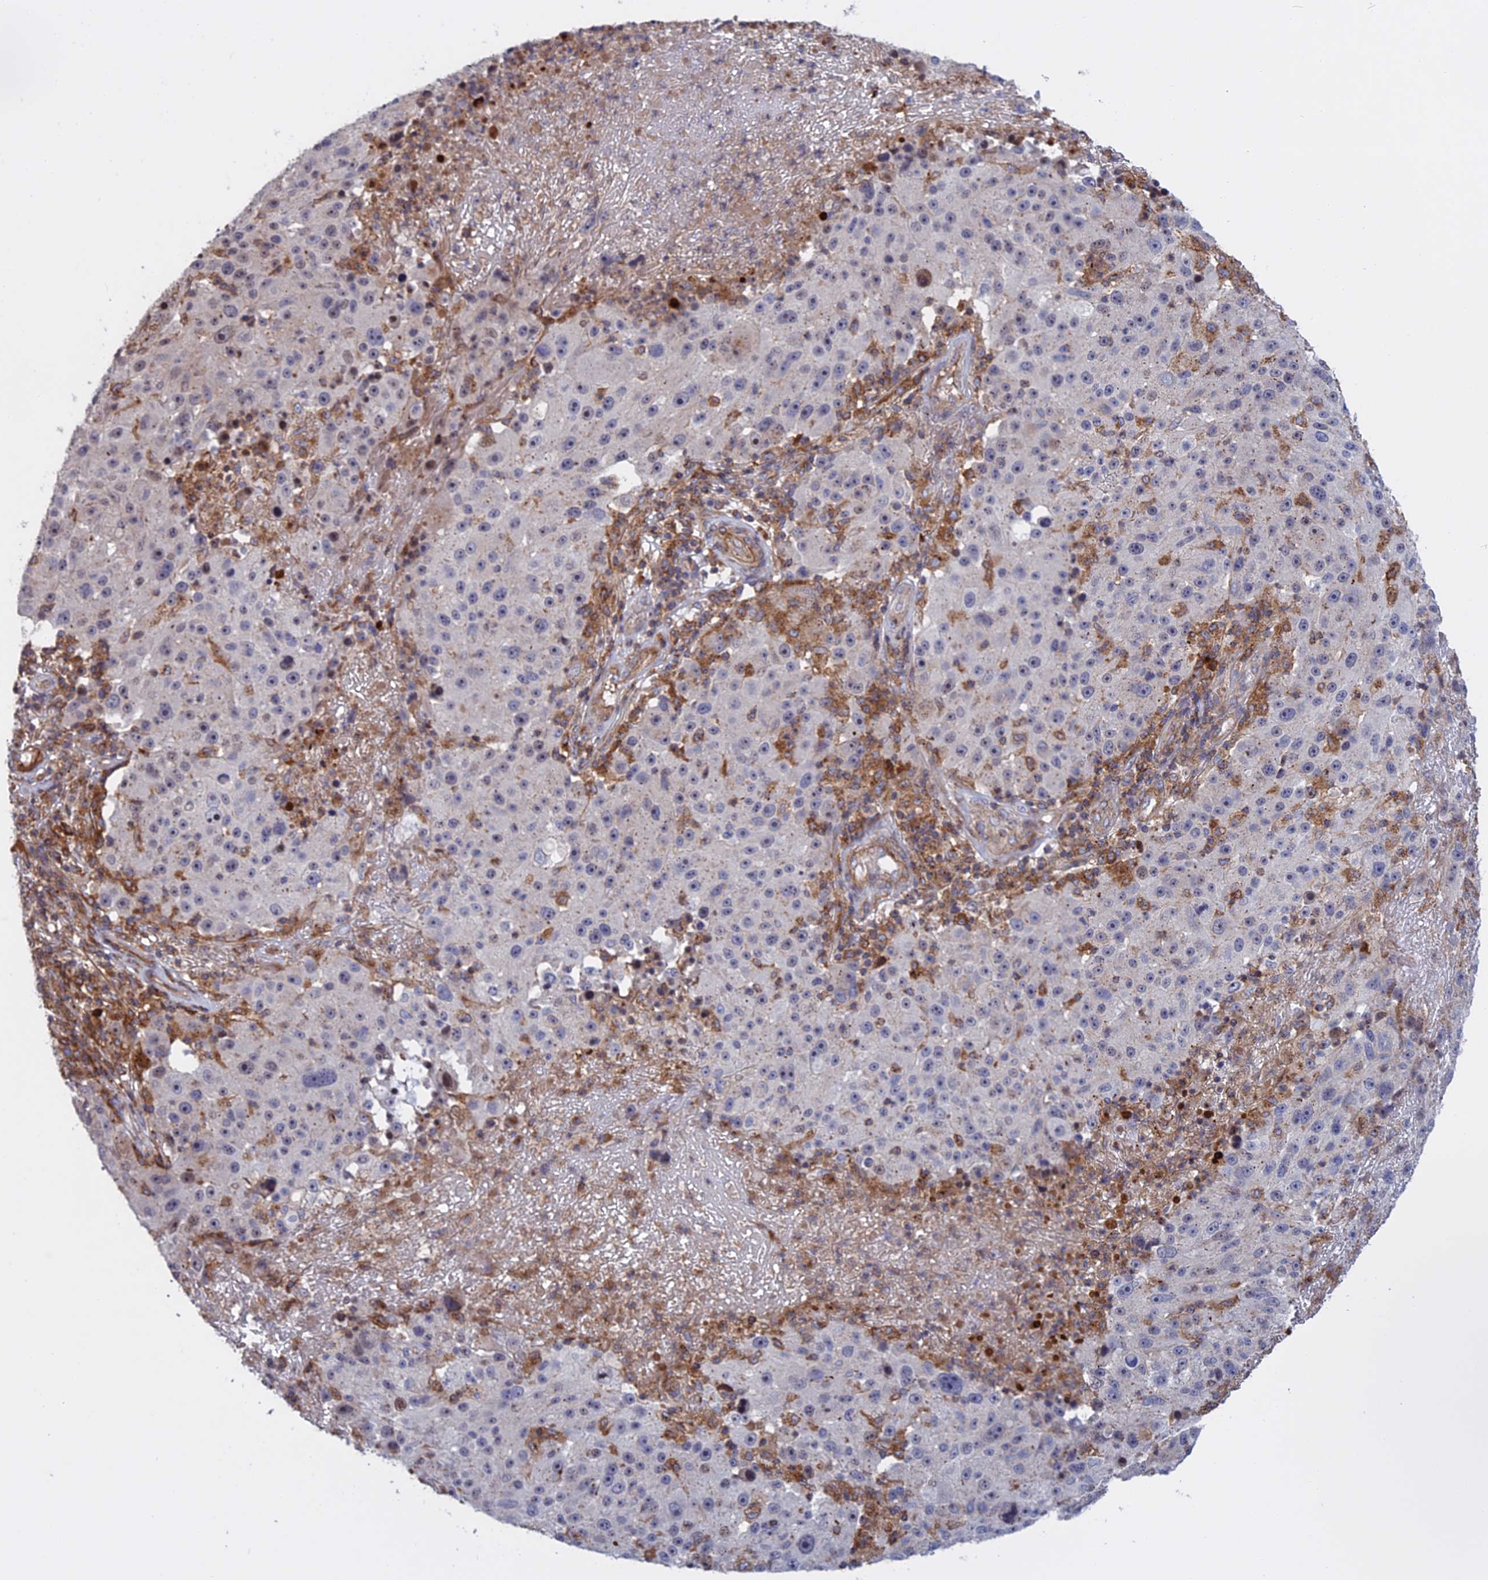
{"staining": {"intensity": "negative", "quantity": "none", "location": "none"}, "tissue": "melanoma", "cell_type": "Tumor cells", "image_type": "cancer", "snomed": [{"axis": "morphology", "description": "Malignant melanoma, NOS"}, {"axis": "topography", "description": "Skin"}], "caption": "Tumor cells are negative for protein expression in human malignant melanoma.", "gene": "LYPD5", "patient": {"sex": "male", "age": 53}}